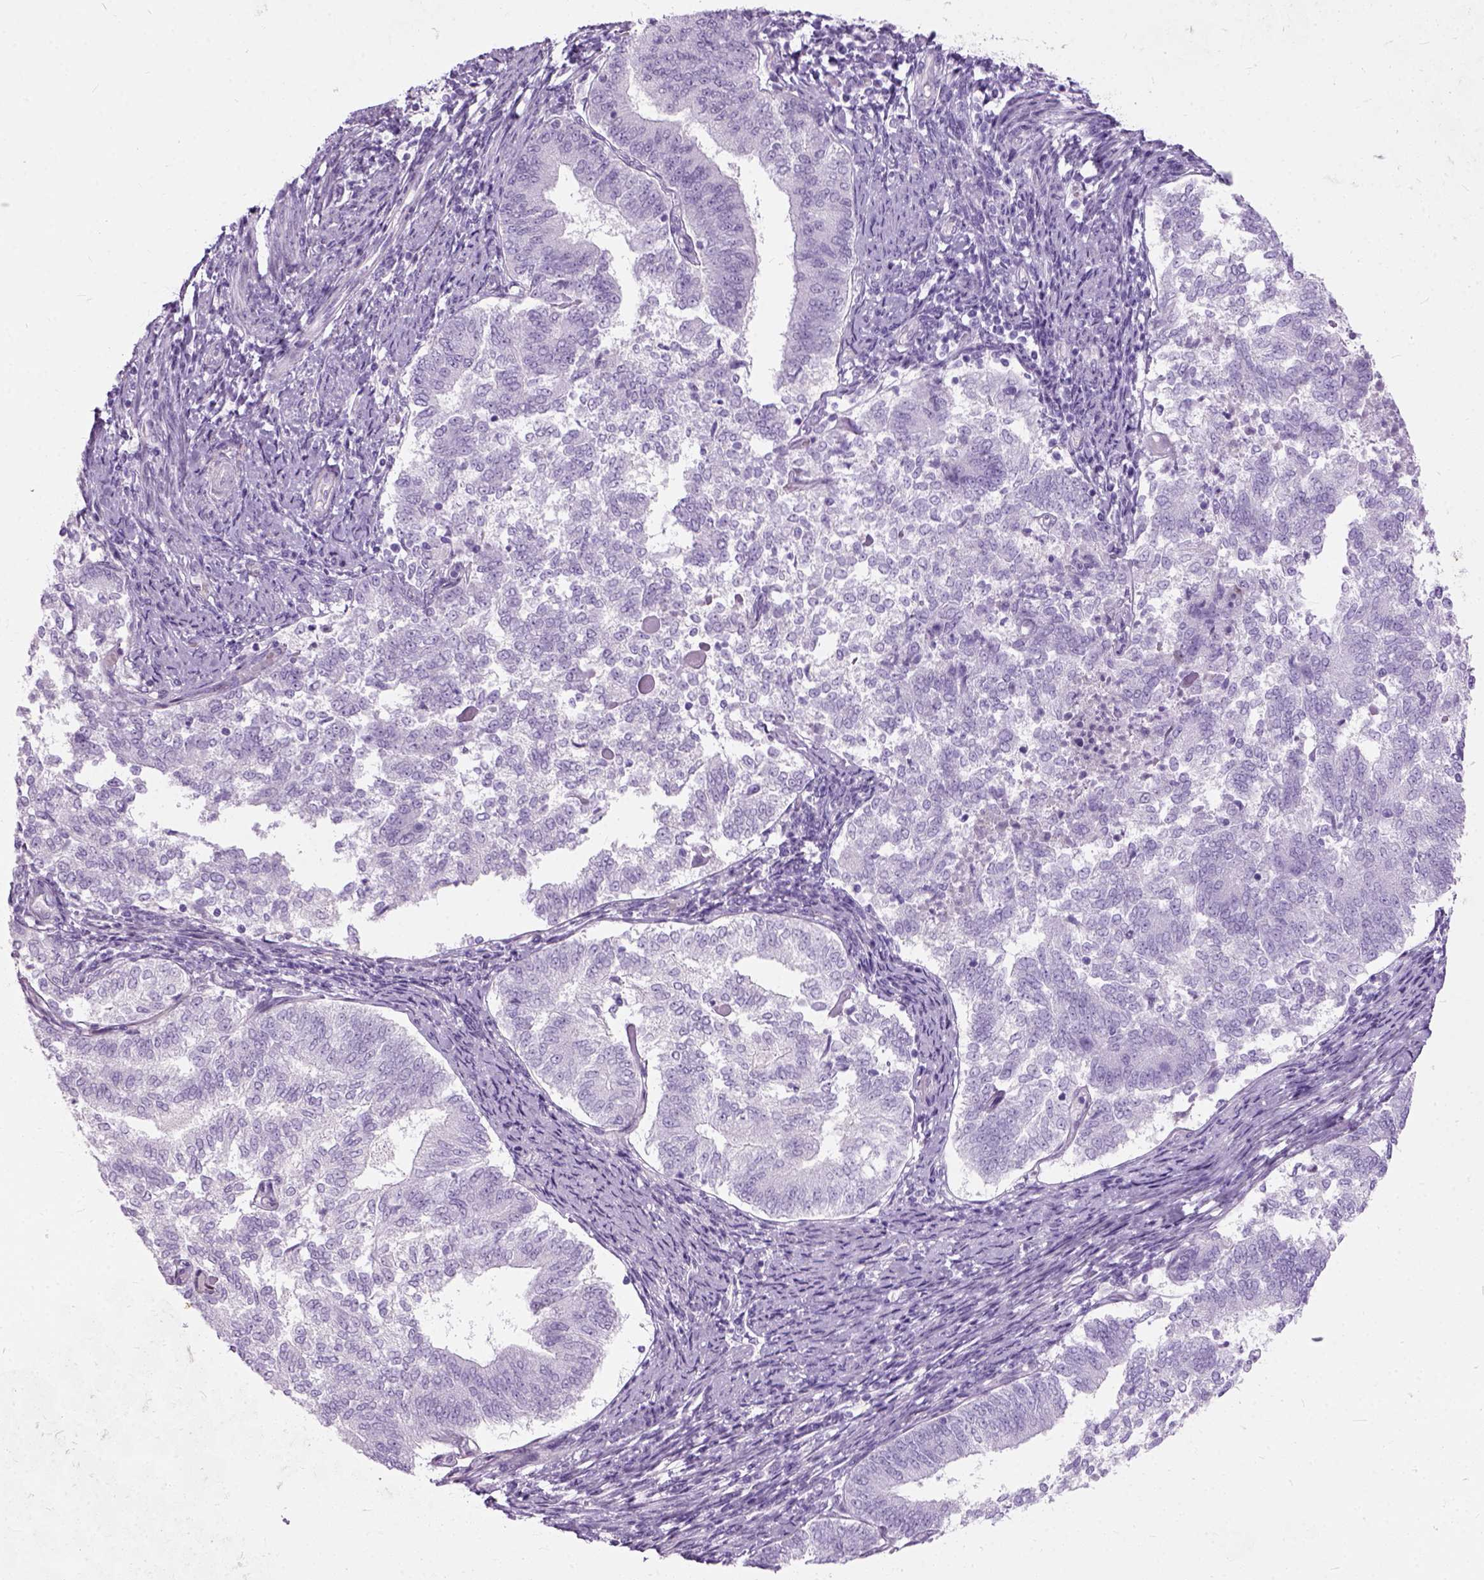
{"staining": {"intensity": "negative", "quantity": "none", "location": "none"}, "tissue": "endometrial cancer", "cell_type": "Tumor cells", "image_type": "cancer", "snomed": [{"axis": "morphology", "description": "Adenocarcinoma, NOS"}, {"axis": "topography", "description": "Endometrium"}], "caption": "Immunohistochemistry (IHC) of human endometrial cancer demonstrates no positivity in tumor cells. (Immunohistochemistry, brightfield microscopy, high magnification).", "gene": "AXDND1", "patient": {"sex": "female", "age": 65}}